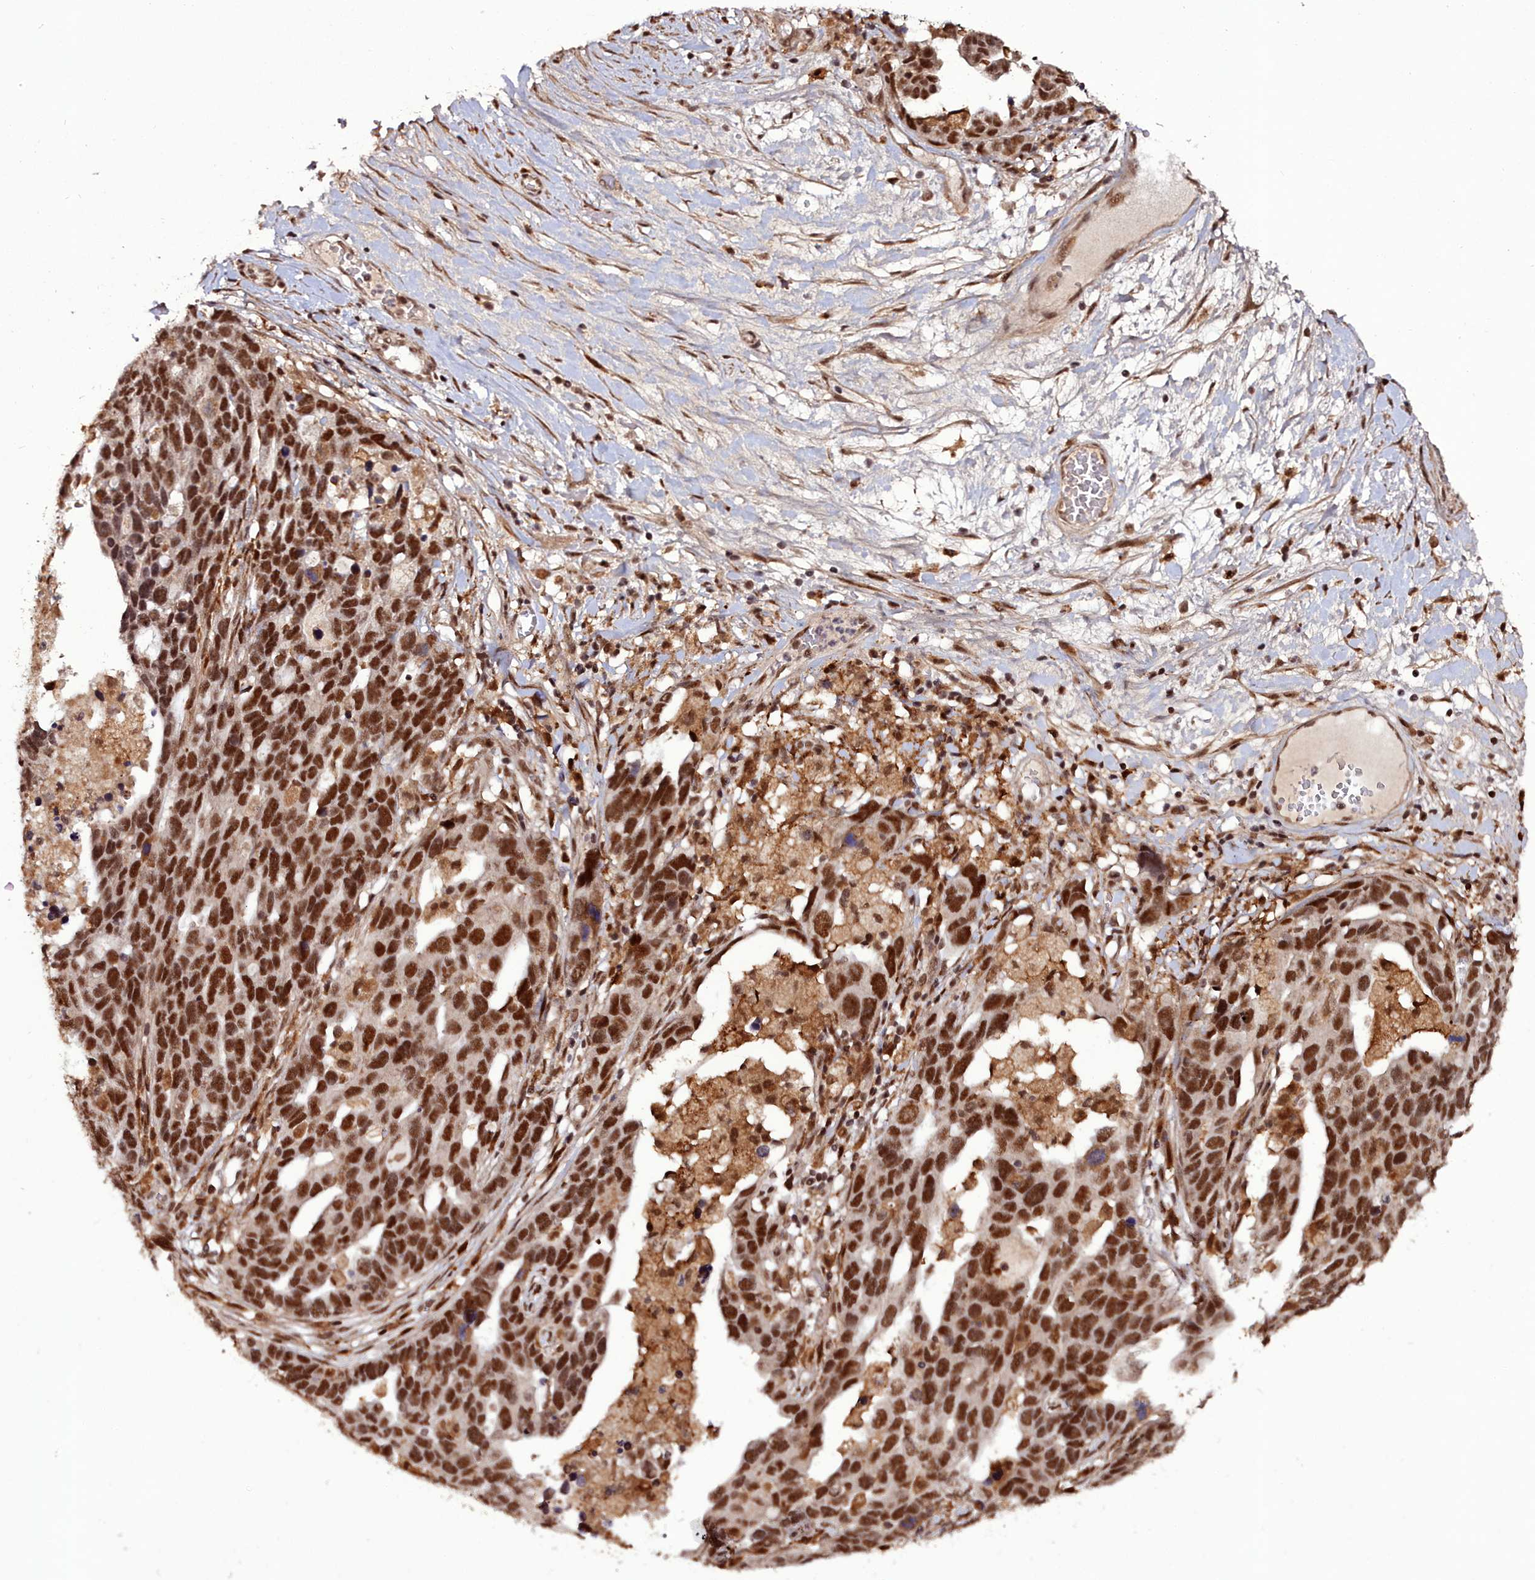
{"staining": {"intensity": "strong", "quantity": ">75%", "location": "nuclear"}, "tissue": "ovarian cancer", "cell_type": "Tumor cells", "image_type": "cancer", "snomed": [{"axis": "morphology", "description": "Cystadenocarcinoma, serous, NOS"}, {"axis": "topography", "description": "Ovary"}], "caption": "The photomicrograph displays a brown stain indicating the presence of a protein in the nuclear of tumor cells in serous cystadenocarcinoma (ovarian).", "gene": "CXXC1", "patient": {"sex": "female", "age": 54}}